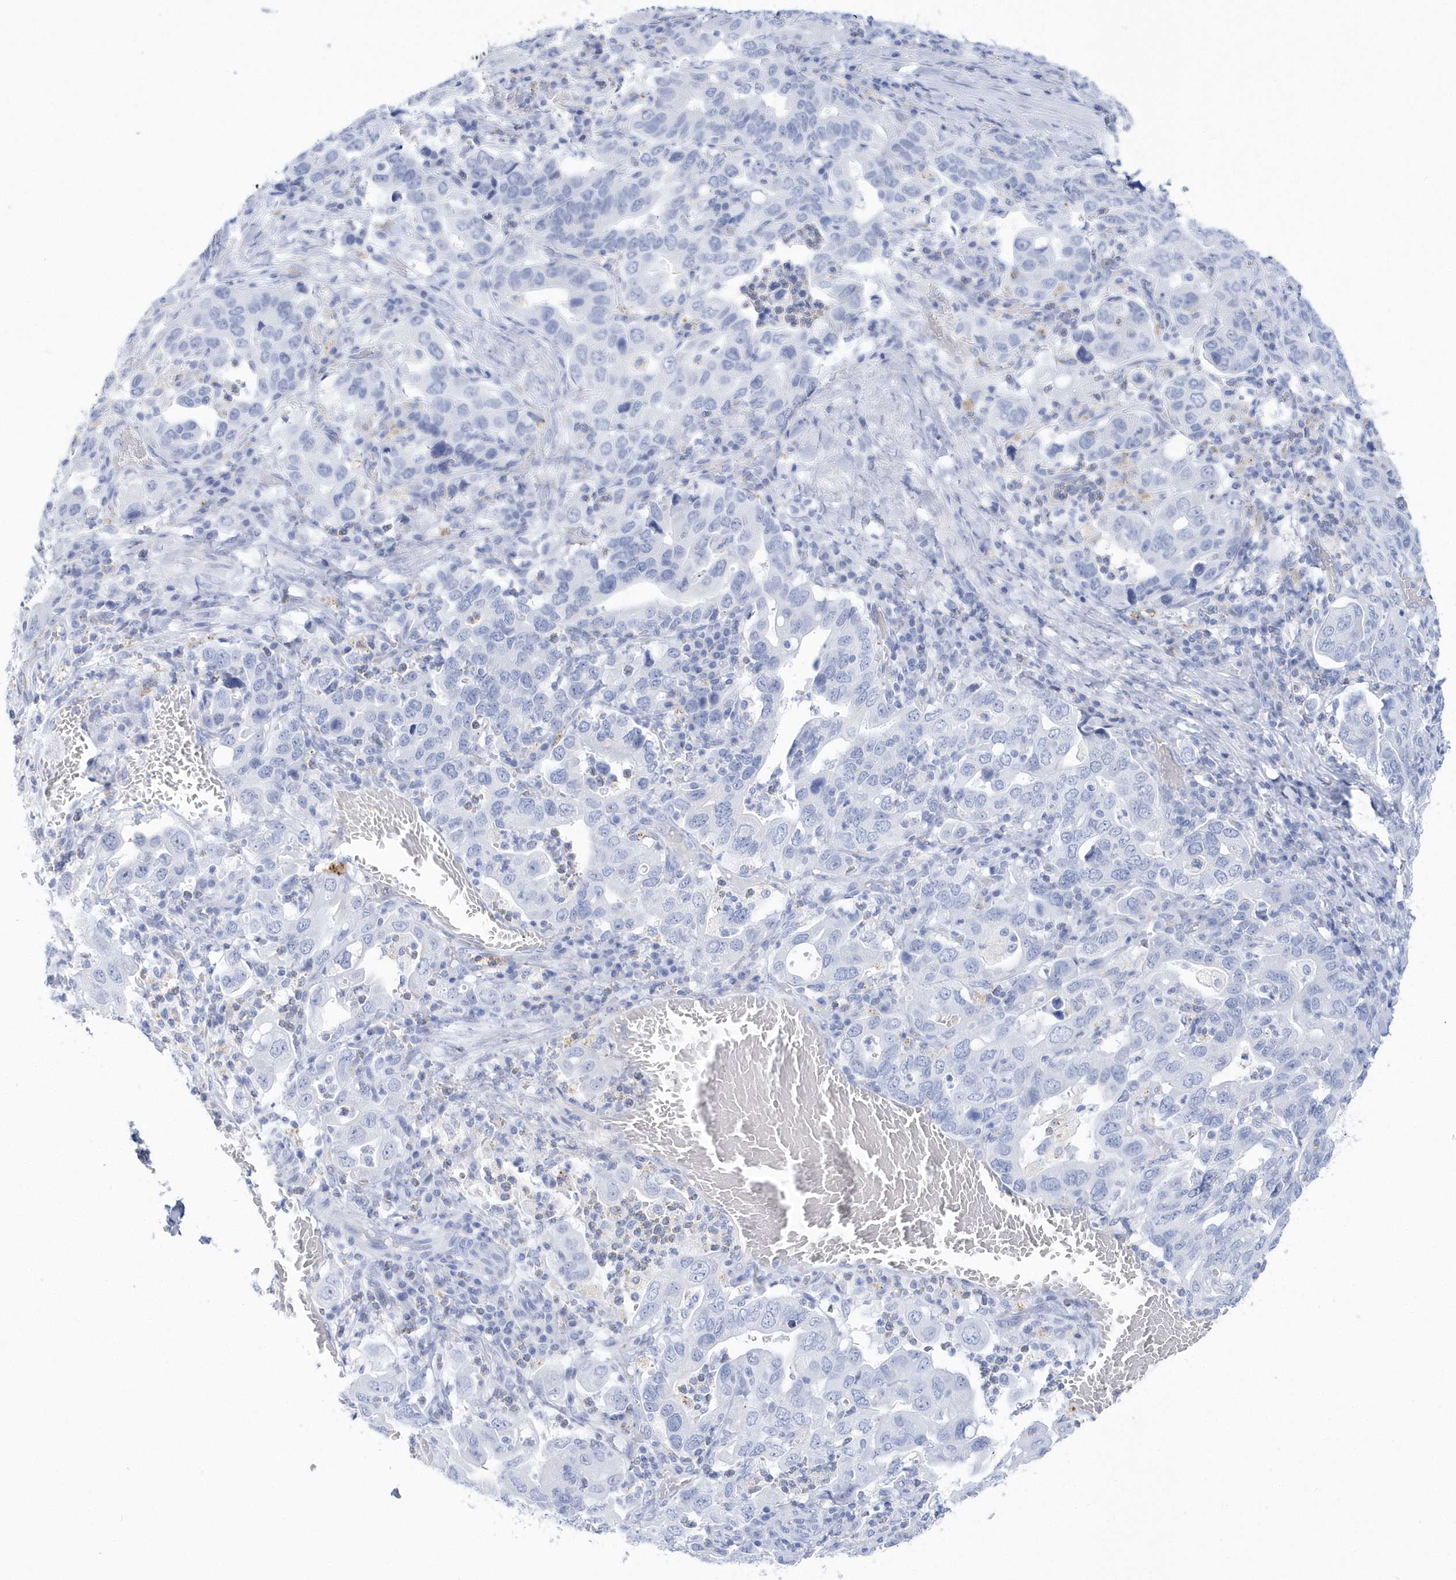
{"staining": {"intensity": "negative", "quantity": "none", "location": "none"}, "tissue": "stomach cancer", "cell_type": "Tumor cells", "image_type": "cancer", "snomed": [{"axis": "morphology", "description": "Adenocarcinoma, NOS"}, {"axis": "topography", "description": "Stomach, upper"}], "caption": "A micrograph of stomach cancer (adenocarcinoma) stained for a protein exhibits no brown staining in tumor cells.", "gene": "PTPRO", "patient": {"sex": "male", "age": 62}}